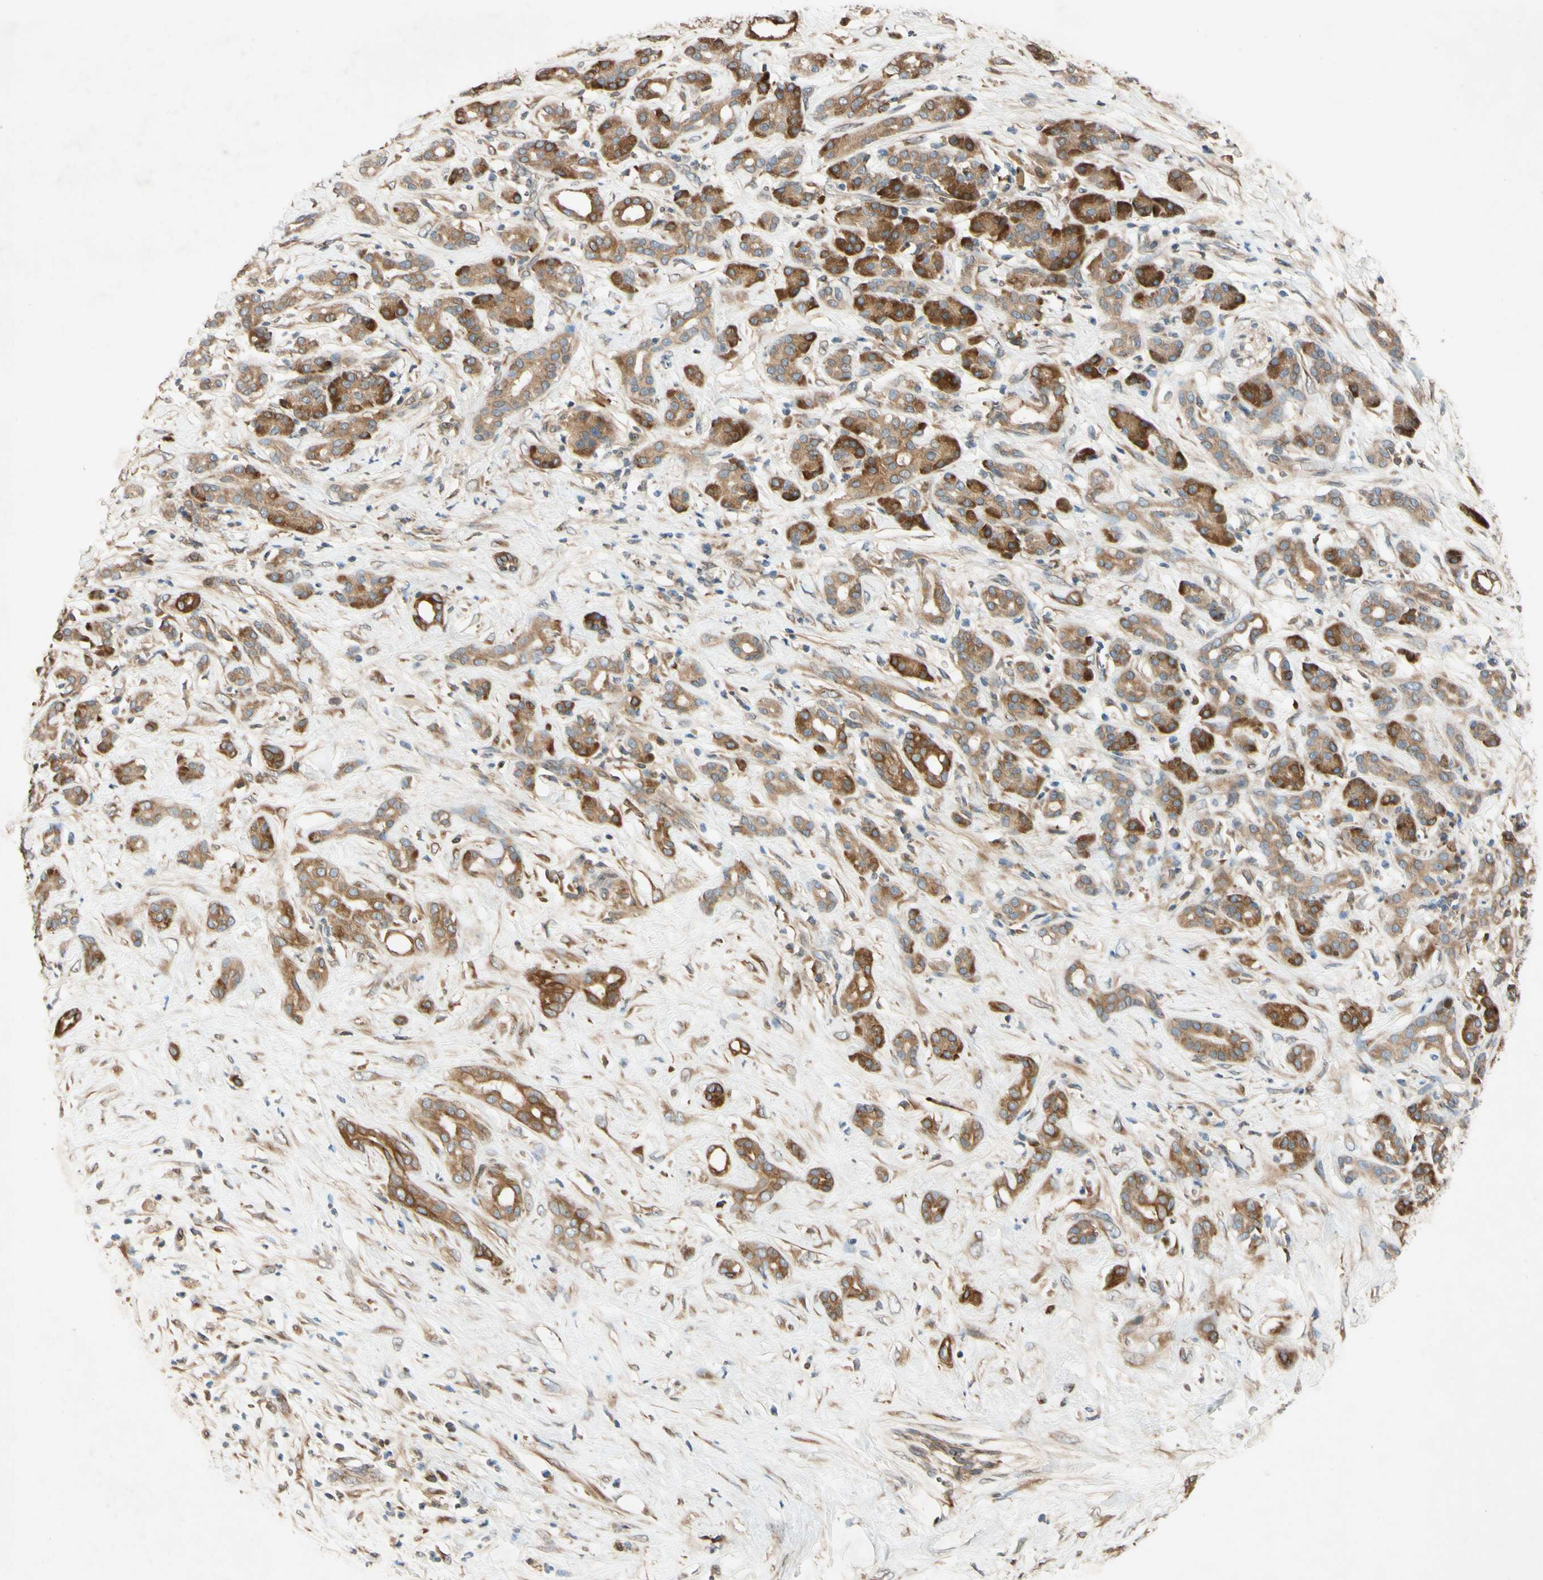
{"staining": {"intensity": "moderate", "quantity": "25%-75%", "location": "cytoplasmic/membranous,nuclear"}, "tissue": "pancreatic cancer", "cell_type": "Tumor cells", "image_type": "cancer", "snomed": [{"axis": "morphology", "description": "Adenocarcinoma, NOS"}, {"axis": "topography", "description": "Pancreas"}], "caption": "Brown immunohistochemical staining in human pancreatic cancer (adenocarcinoma) displays moderate cytoplasmic/membranous and nuclear staining in approximately 25%-75% of tumor cells.", "gene": "PTPRU", "patient": {"sex": "male", "age": 41}}